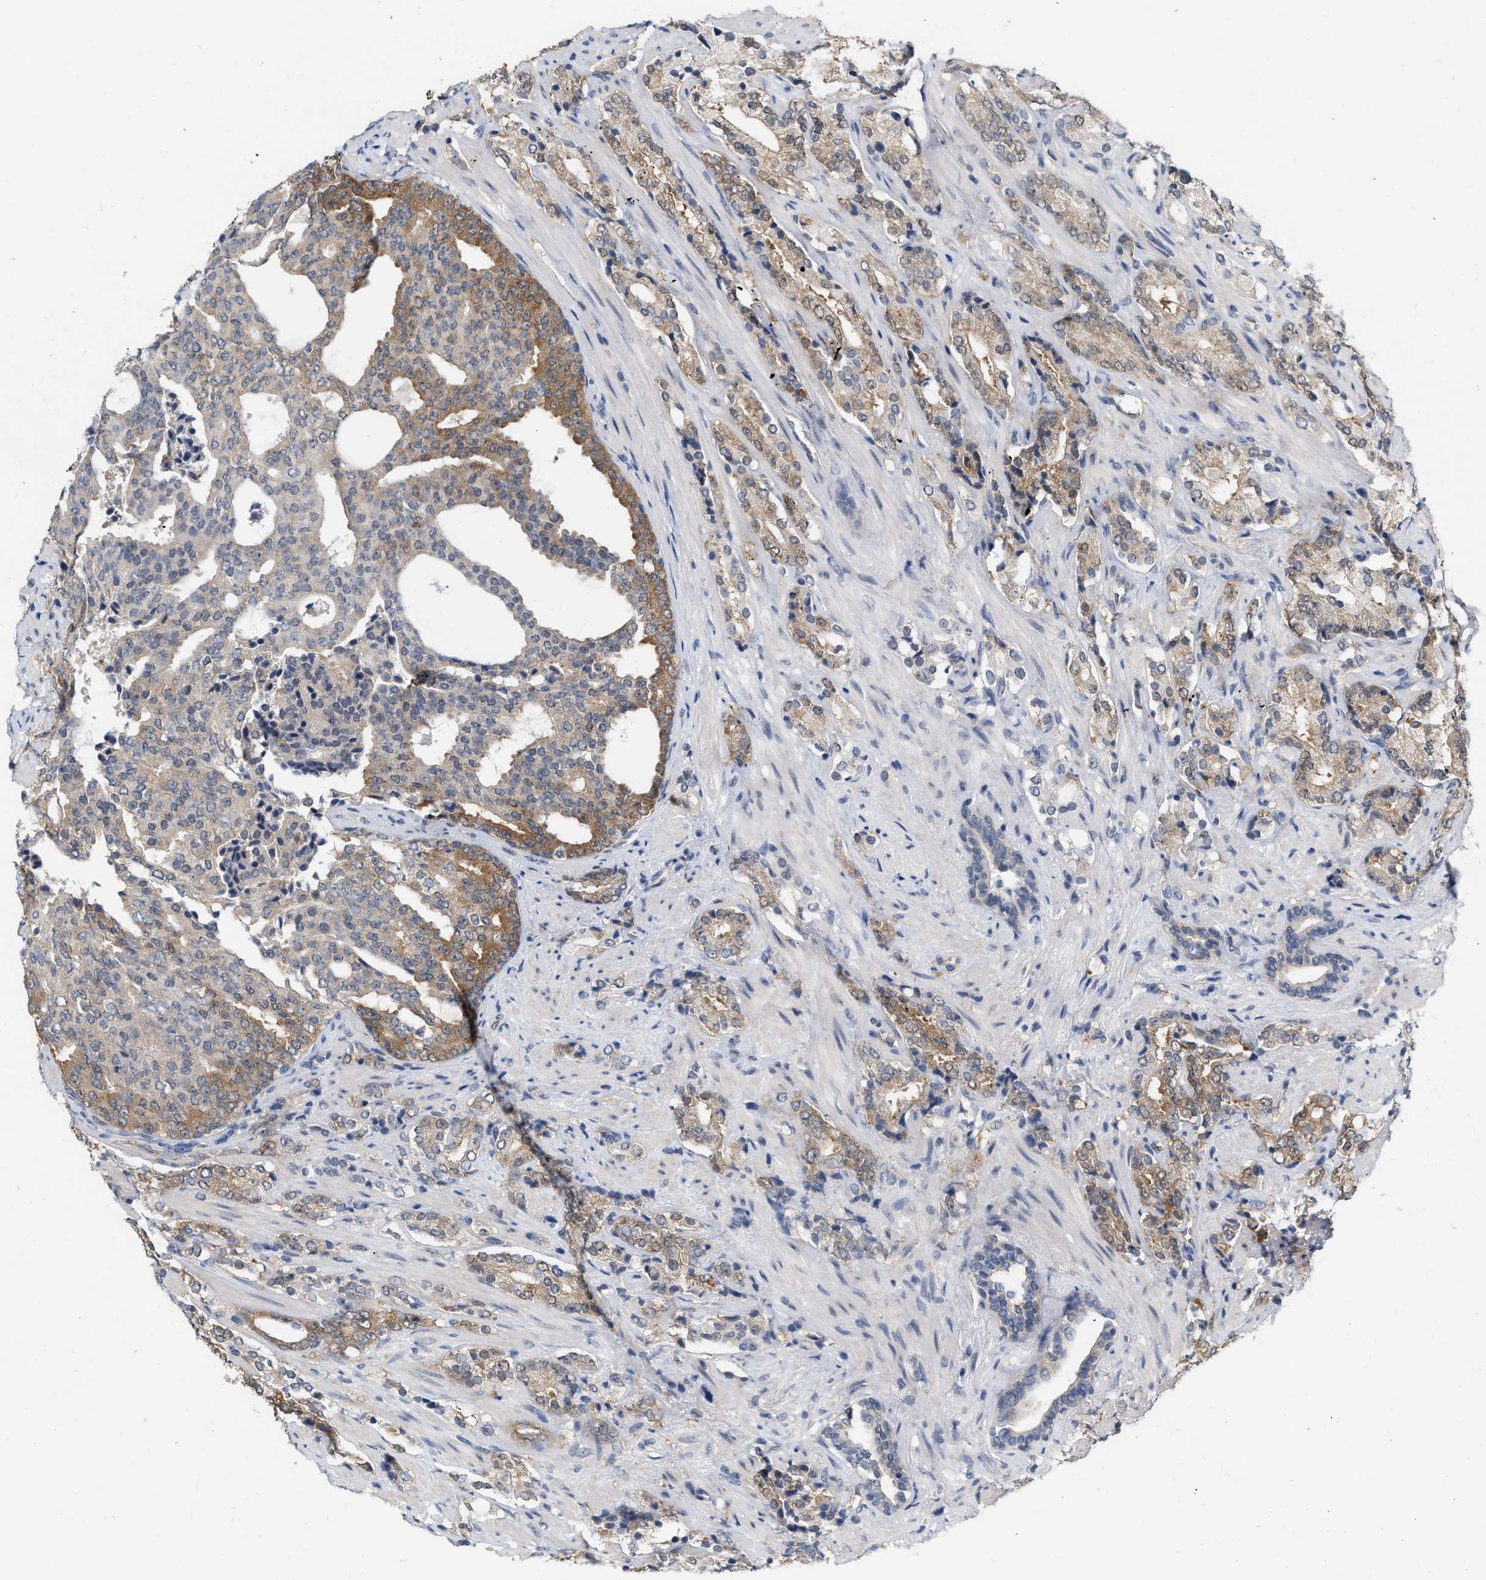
{"staining": {"intensity": "weak", "quantity": ">75%", "location": "cytoplasmic/membranous"}, "tissue": "prostate cancer", "cell_type": "Tumor cells", "image_type": "cancer", "snomed": [{"axis": "morphology", "description": "Adenocarcinoma, High grade"}, {"axis": "topography", "description": "Prostate"}], "caption": "Prostate cancer (high-grade adenocarcinoma) tissue reveals weak cytoplasmic/membranous staining in about >75% of tumor cells, visualized by immunohistochemistry.", "gene": "RUVBL1", "patient": {"sex": "male", "age": 71}}